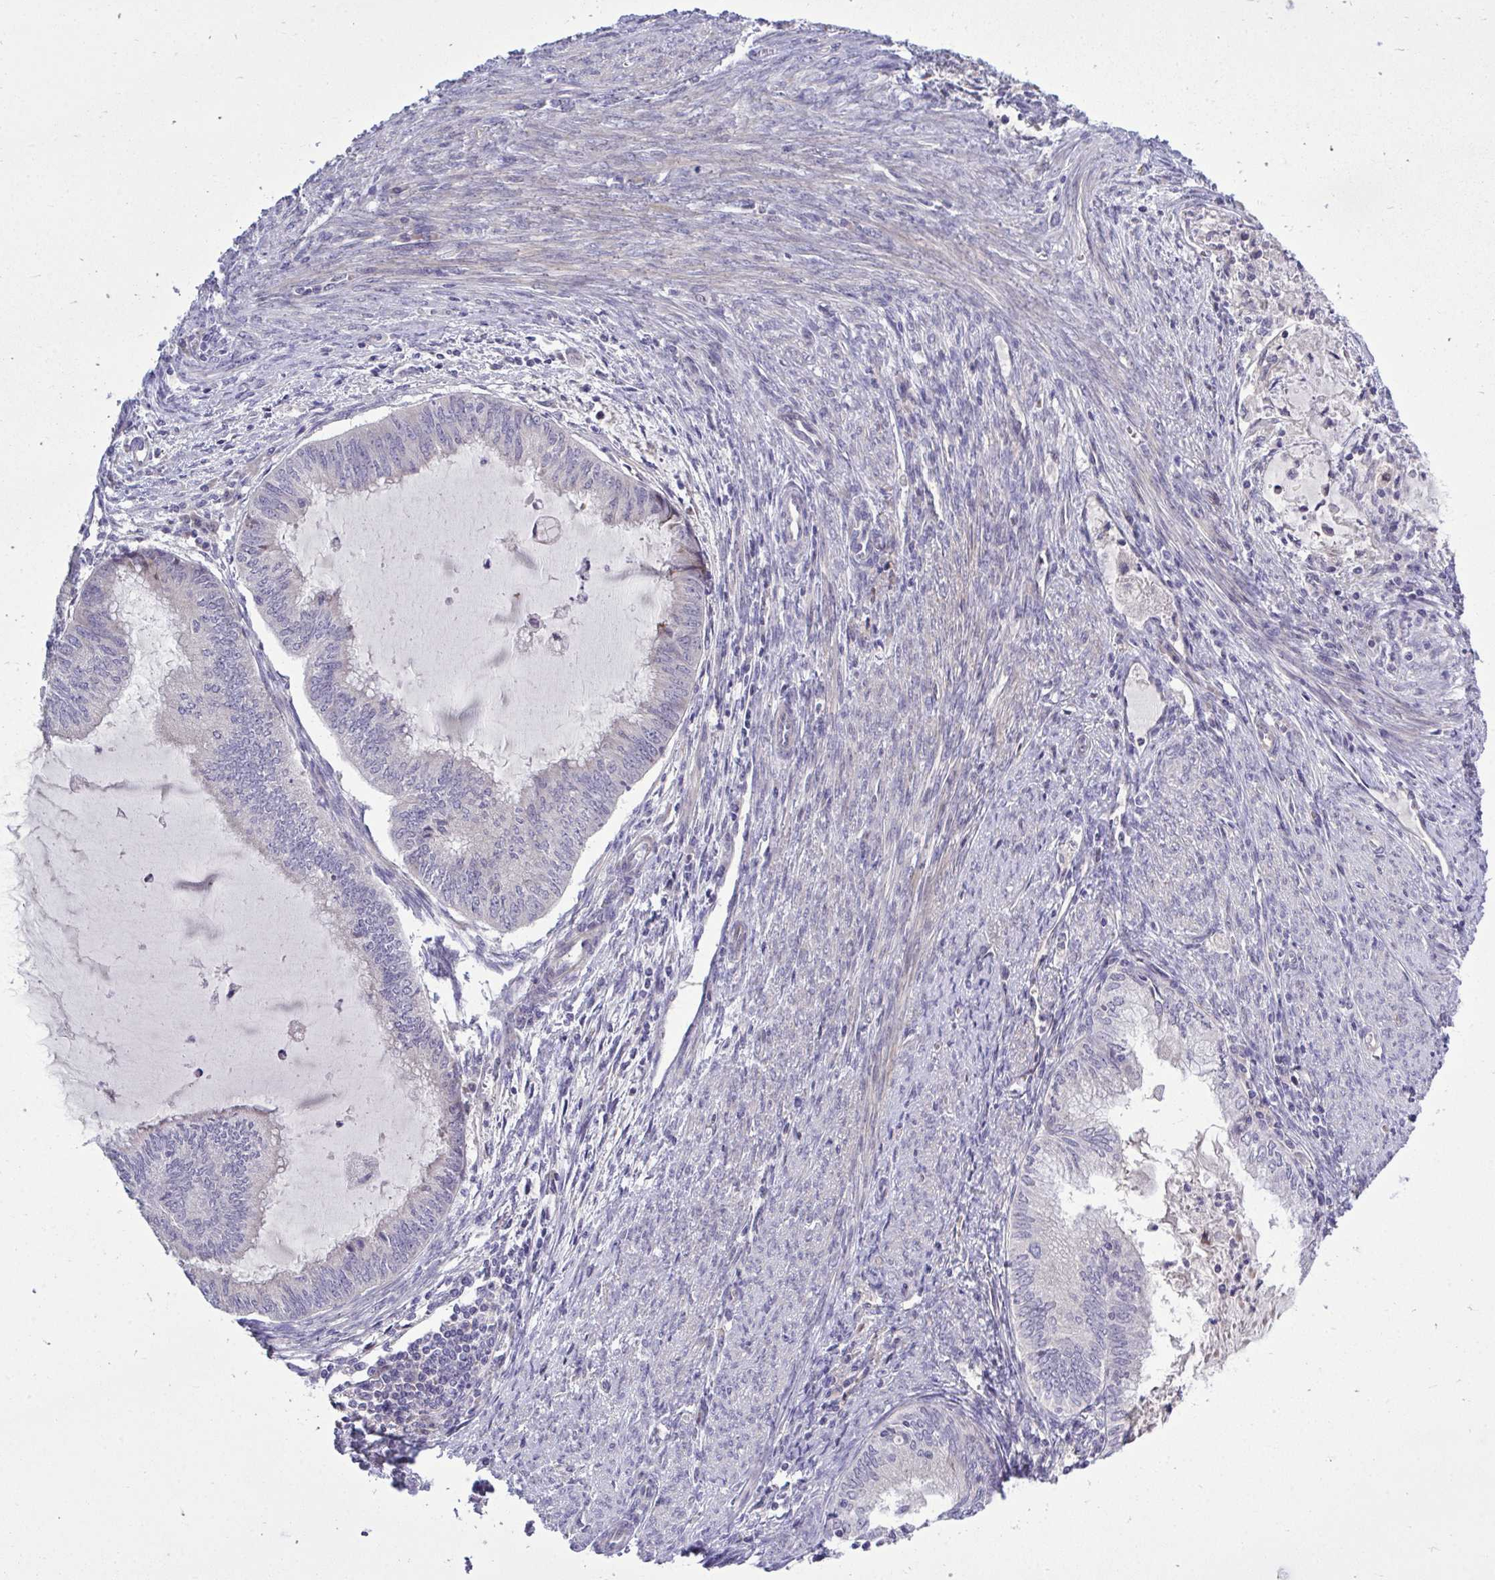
{"staining": {"intensity": "negative", "quantity": "none", "location": "none"}, "tissue": "endometrial cancer", "cell_type": "Tumor cells", "image_type": "cancer", "snomed": [{"axis": "morphology", "description": "Adenocarcinoma, NOS"}, {"axis": "topography", "description": "Endometrium"}], "caption": "Immunohistochemistry (IHC) of endometrial adenocarcinoma demonstrates no staining in tumor cells.", "gene": "HMBOX1", "patient": {"sex": "female", "age": 79}}